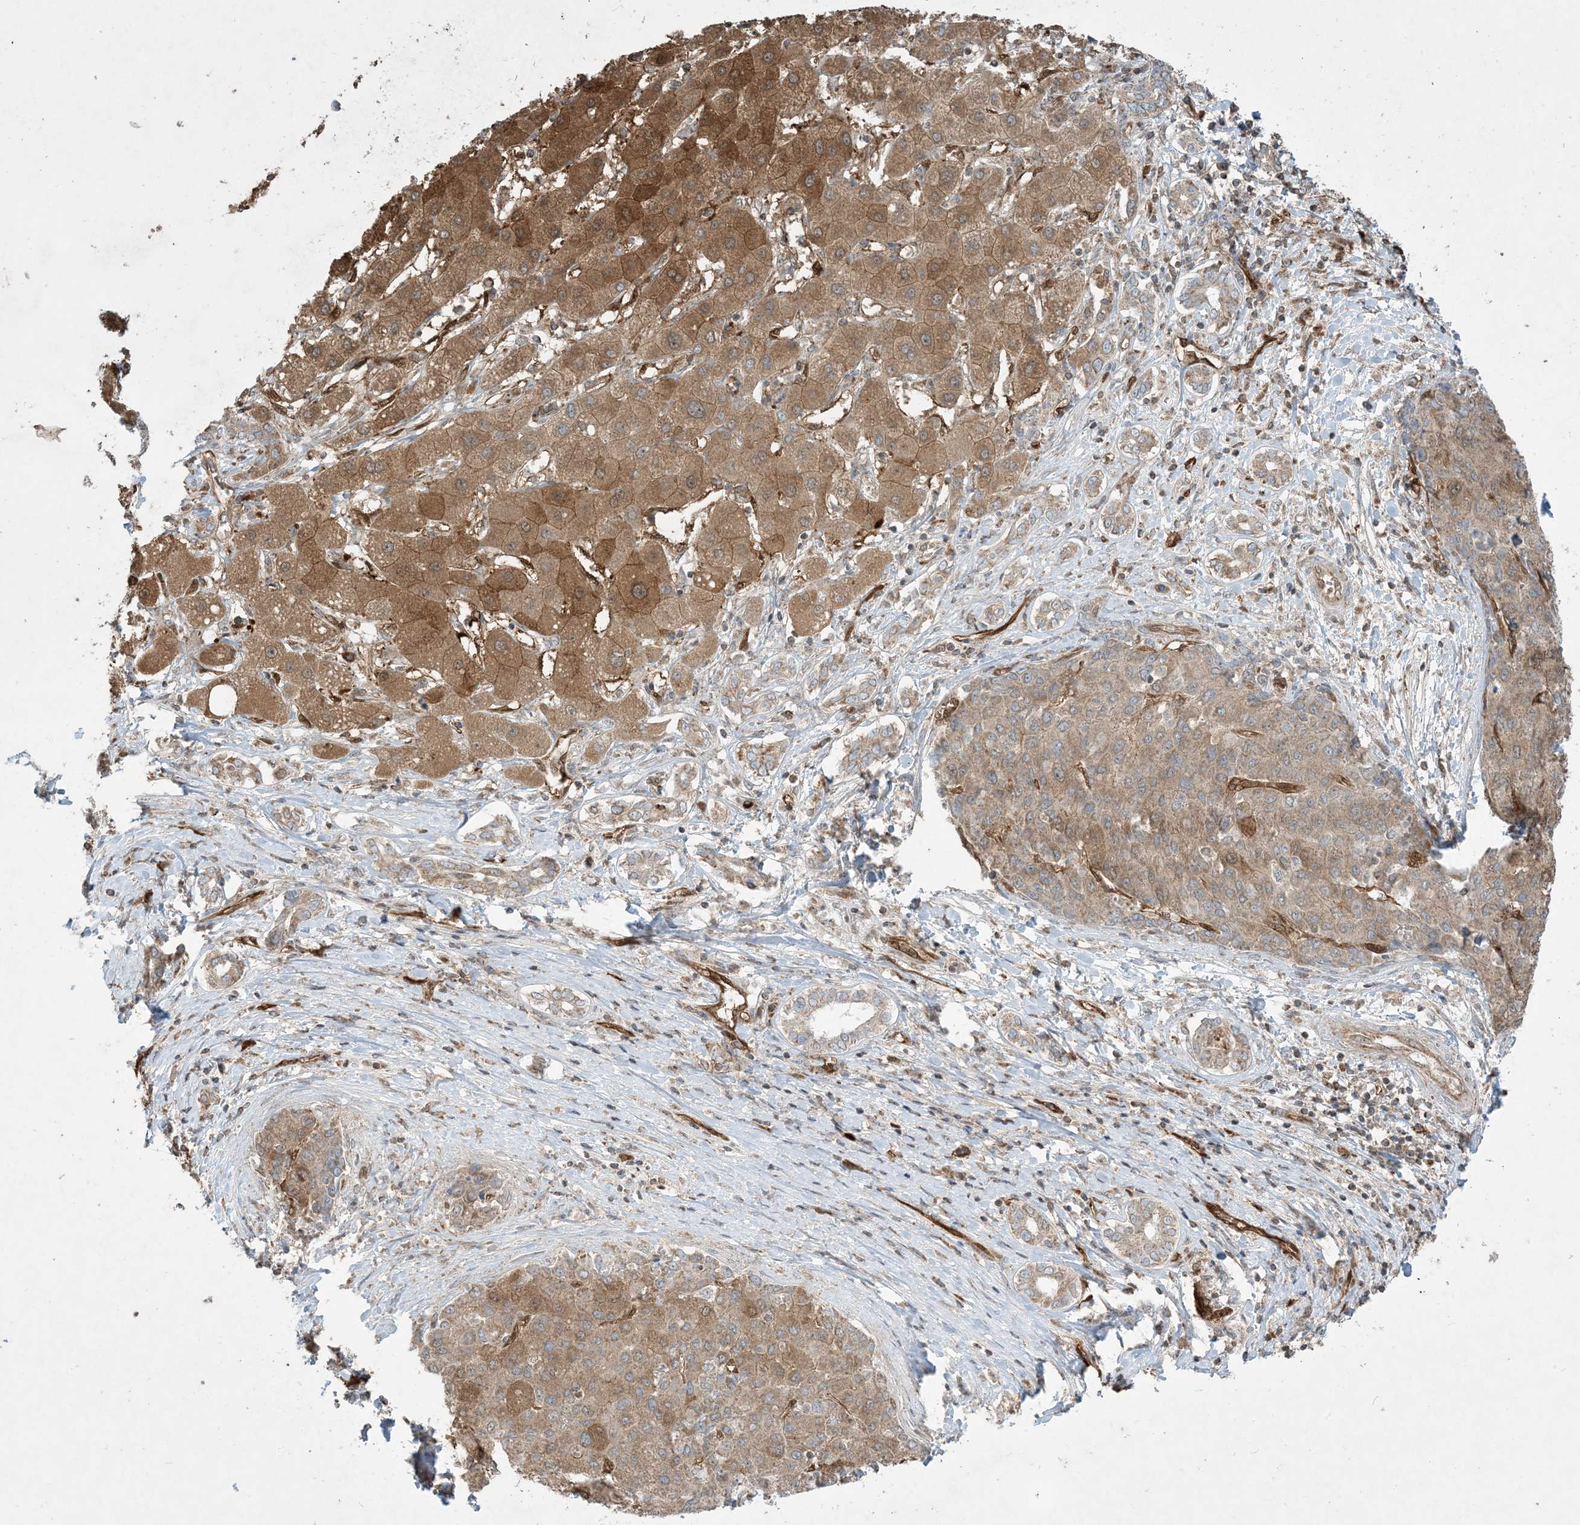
{"staining": {"intensity": "moderate", "quantity": ">75%", "location": "cytoplasmic/membranous"}, "tissue": "liver cancer", "cell_type": "Tumor cells", "image_type": "cancer", "snomed": [{"axis": "morphology", "description": "Carcinoma, Hepatocellular, NOS"}, {"axis": "topography", "description": "Liver"}], "caption": "Tumor cells exhibit medium levels of moderate cytoplasmic/membranous expression in about >75% of cells in human hepatocellular carcinoma (liver).", "gene": "PPM1F", "patient": {"sex": "male", "age": 65}}